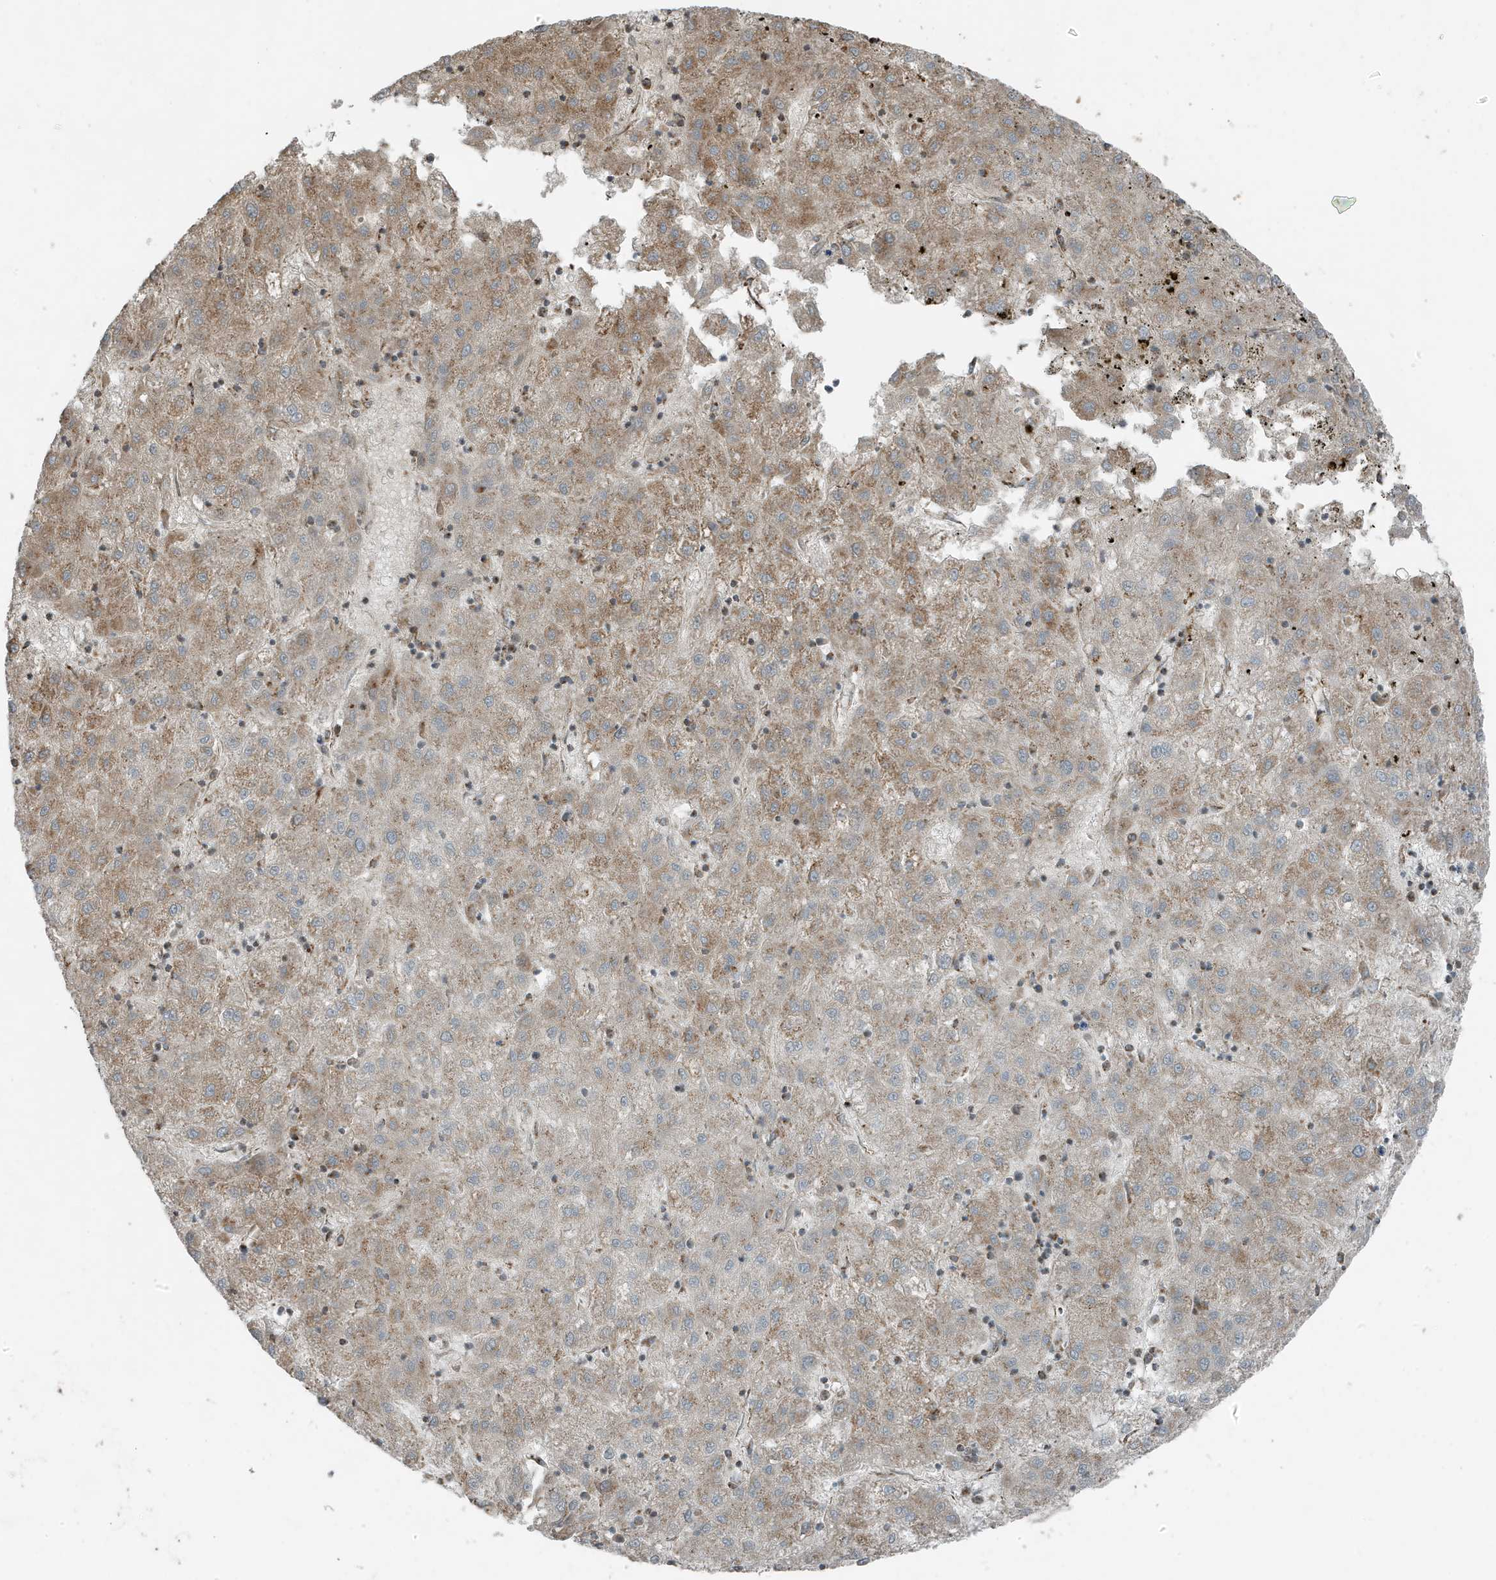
{"staining": {"intensity": "moderate", "quantity": ">75%", "location": "cytoplasmic/membranous"}, "tissue": "liver cancer", "cell_type": "Tumor cells", "image_type": "cancer", "snomed": [{"axis": "morphology", "description": "Carcinoma, Hepatocellular, NOS"}, {"axis": "topography", "description": "Liver"}], "caption": "A brown stain shows moderate cytoplasmic/membranous positivity of a protein in liver hepatocellular carcinoma tumor cells.", "gene": "GOLGA4", "patient": {"sex": "male", "age": 72}}